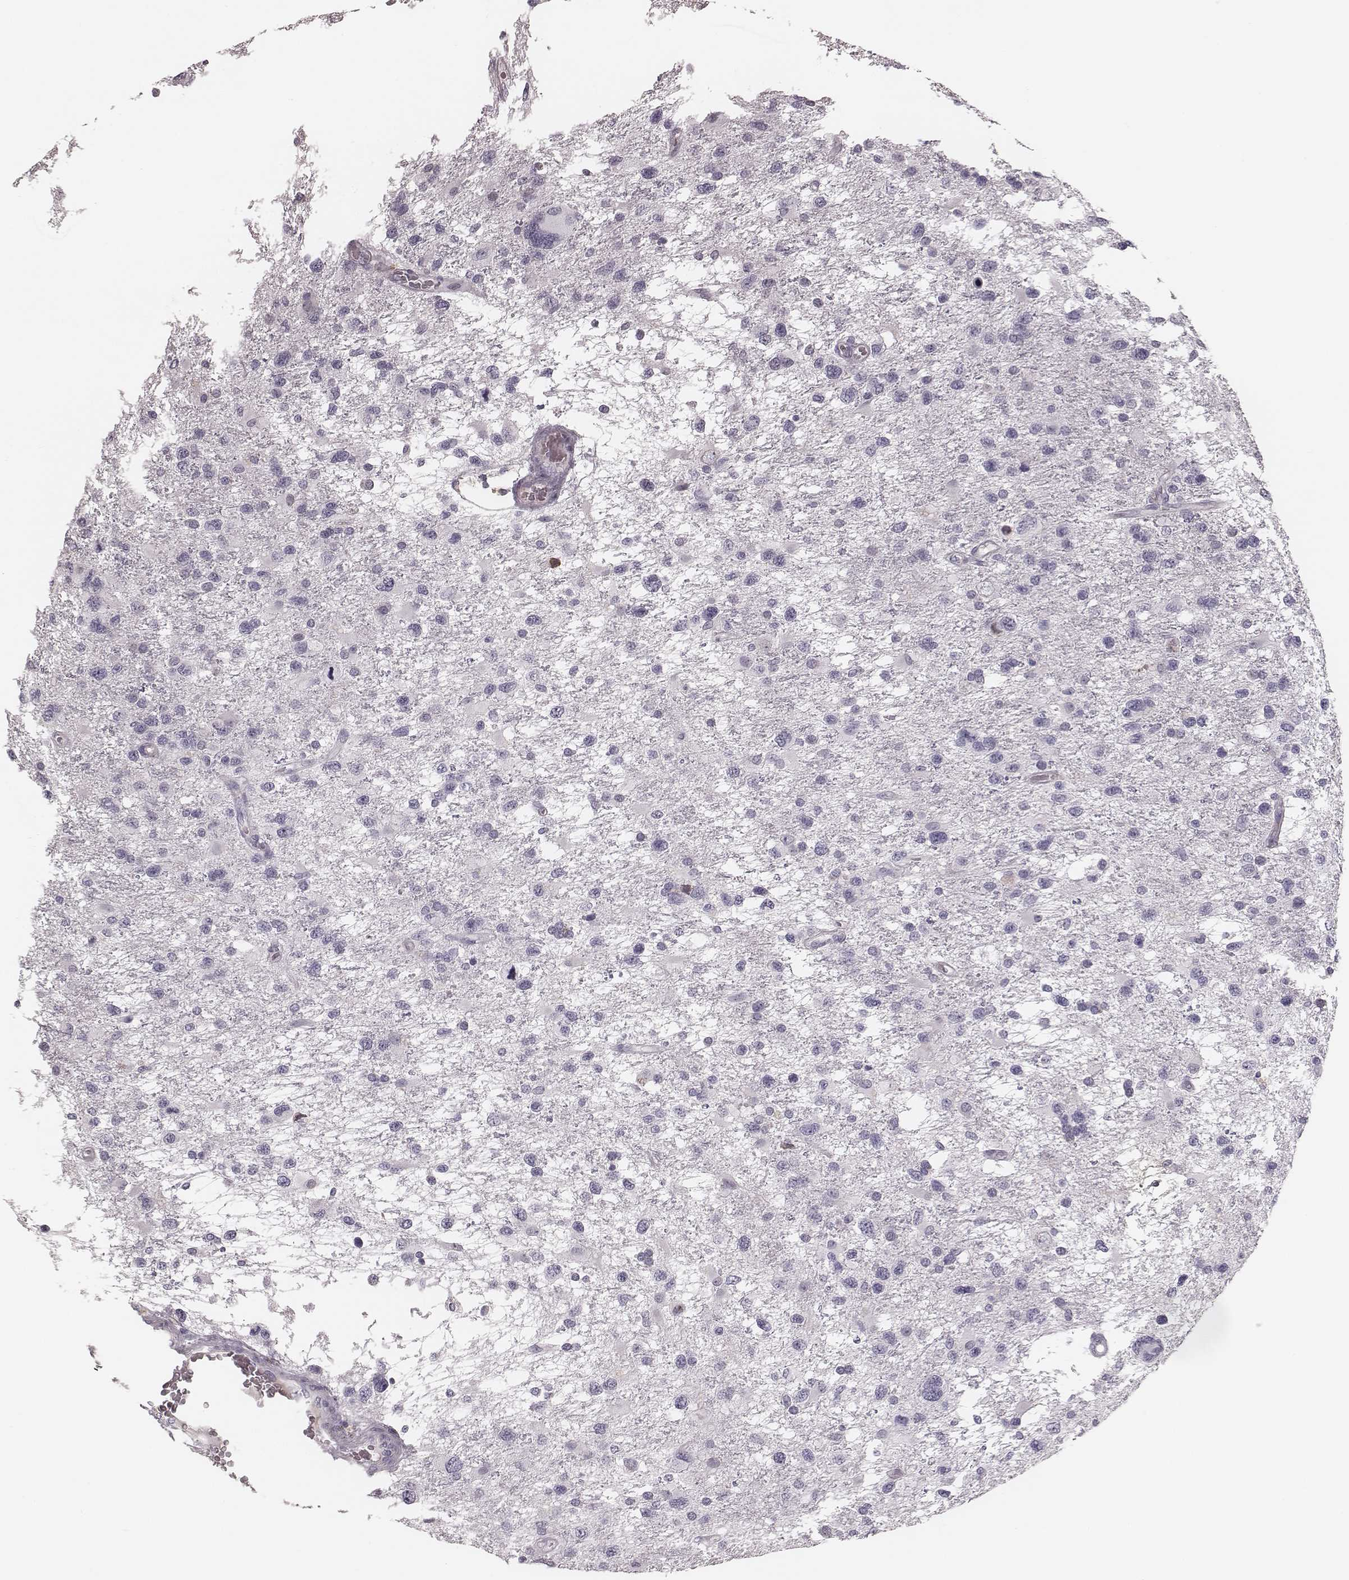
{"staining": {"intensity": "negative", "quantity": "none", "location": "none"}, "tissue": "glioma", "cell_type": "Tumor cells", "image_type": "cancer", "snomed": [{"axis": "morphology", "description": "Glioma, malignant, NOS"}, {"axis": "morphology", "description": "Glioma, malignant, High grade"}, {"axis": "topography", "description": "Brain"}], "caption": "Immunohistochemistry (IHC) histopathology image of neoplastic tissue: glioma stained with DAB (3,3'-diaminobenzidine) shows no significant protein expression in tumor cells. (Stains: DAB immunohistochemistry with hematoxylin counter stain, Microscopy: brightfield microscopy at high magnification).", "gene": "S100Z", "patient": {"sex": "female", "age": 71}}